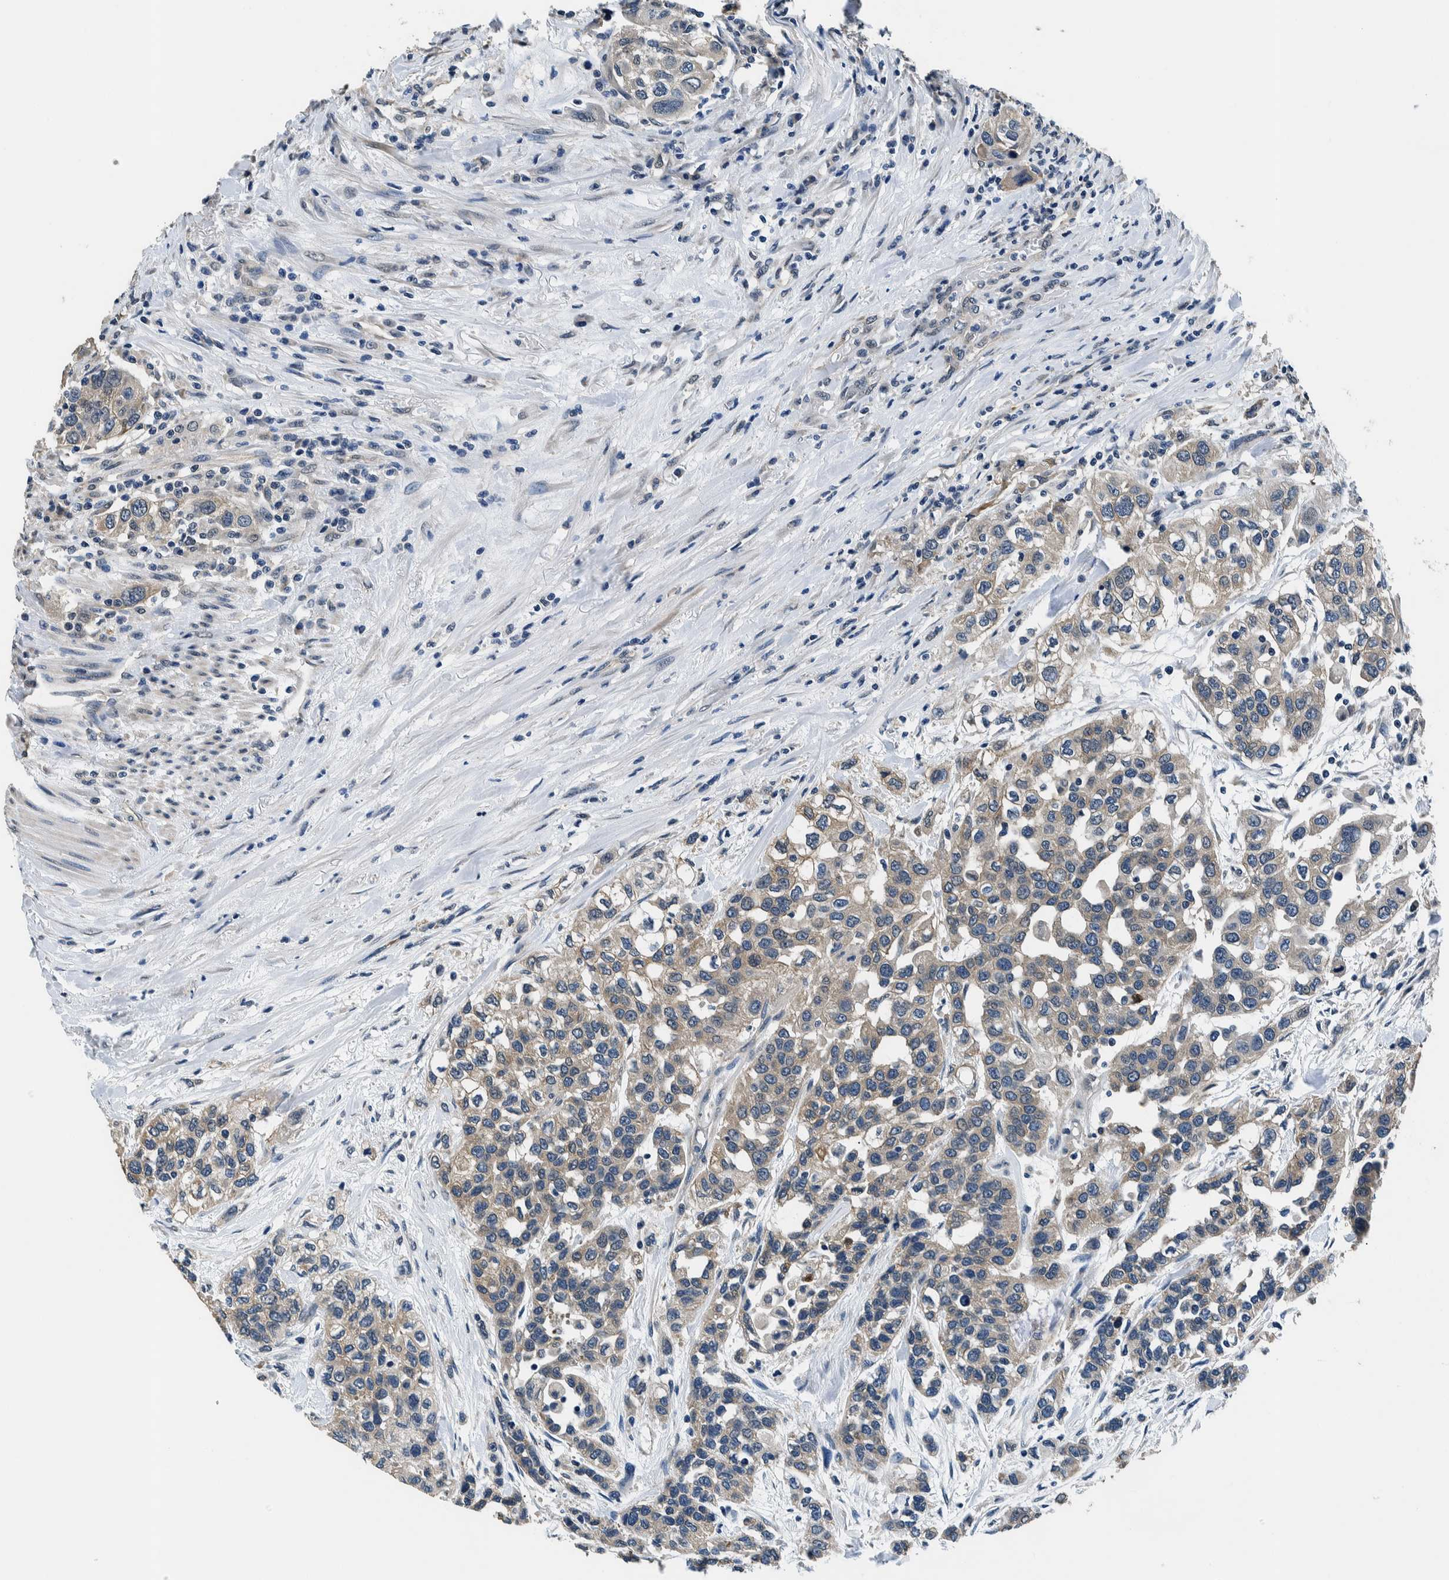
{"staining": {"intensity": "weak", "quantity": ">75%", "location": "cytoplasmic/membranous"}, "tissue": "urothelial cancer", "cell_type": "Tumor cells", "image_type": "cancer", "snomed": [{"axis": "morphology", "description": "Urothelial carcinoma, High grade"}, {"axis": "topography", "description": "Urinary bladder"}], "caption": "Urothelial carcinoma (high-grade) stained with immunohistochemistry (IHC) exhibits weak cytoplasmic/membranous expression in about >75% of tumor cells. The protein of interest is stained brown, and the nuclei are stained in blue (DAB (3,3'-diaminobenzidine) IHC with brightfield microscopy, high magnification).", "gene": "NIBAN2", "patient": {"sex": "female", "age": 80}}